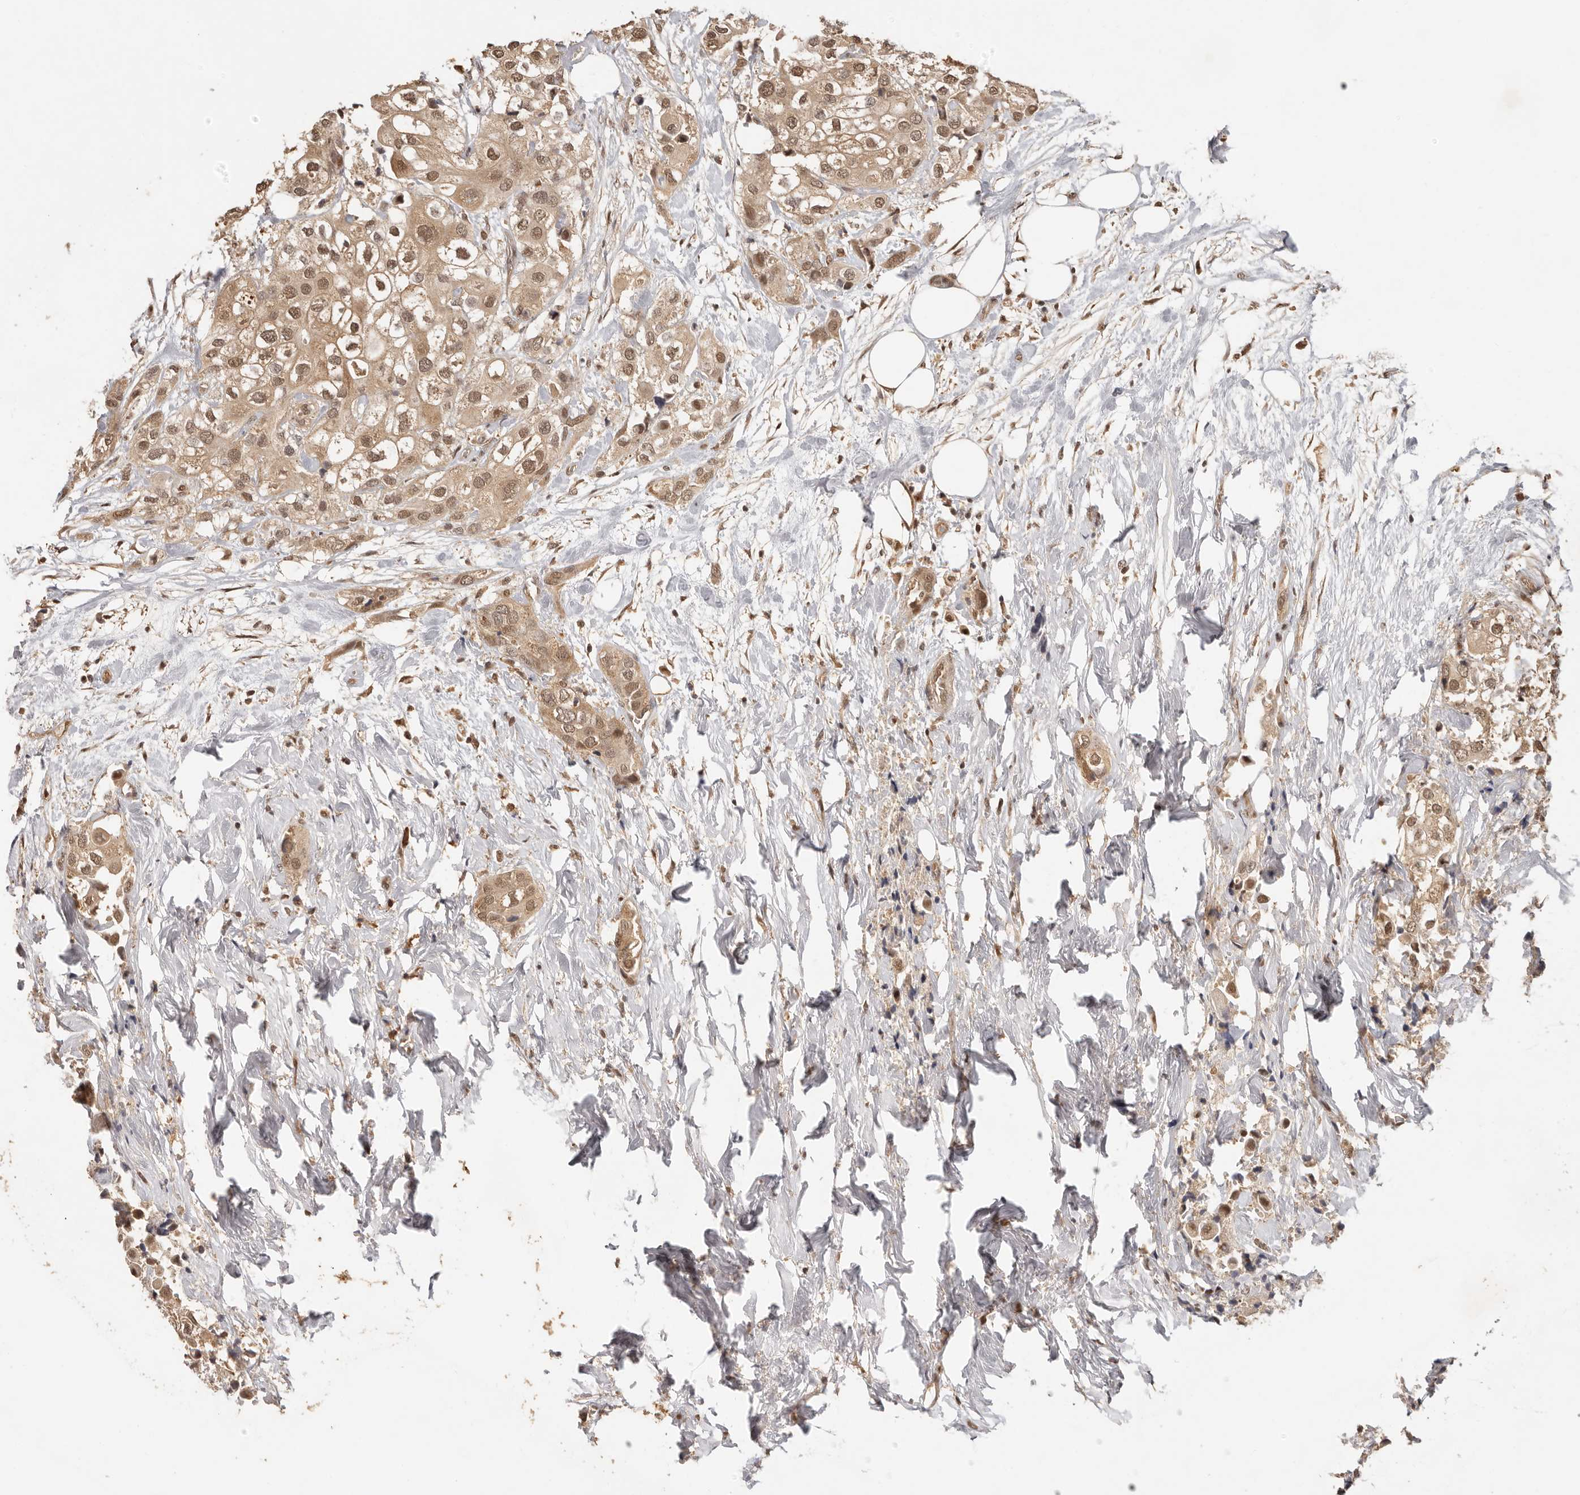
{"staining": {"intensity": "moderate", "quantity": ">75%", "location": "cytoplasmic/membranous,nuclear"}, "tissue": "urothelial cancer", "cell_type": "Tumor cells", "image_type": "cancer", "snomed": [{"axis": "morphology", "description": "Urothelial carcinoma, High grade"}, {"axis": "topography", "description": "Urinary bladder"}], "caption": "Immunohistochemistry image of high-grade urothelial carcinoma stained for a protein (brown), which demonstrates medium levels of moderate cytoplasmic/membranous and nuclear positivity in about >75% of tumor cells.", "gene": "PSMA5", "patient": {"sex": "male", "age": 64}}